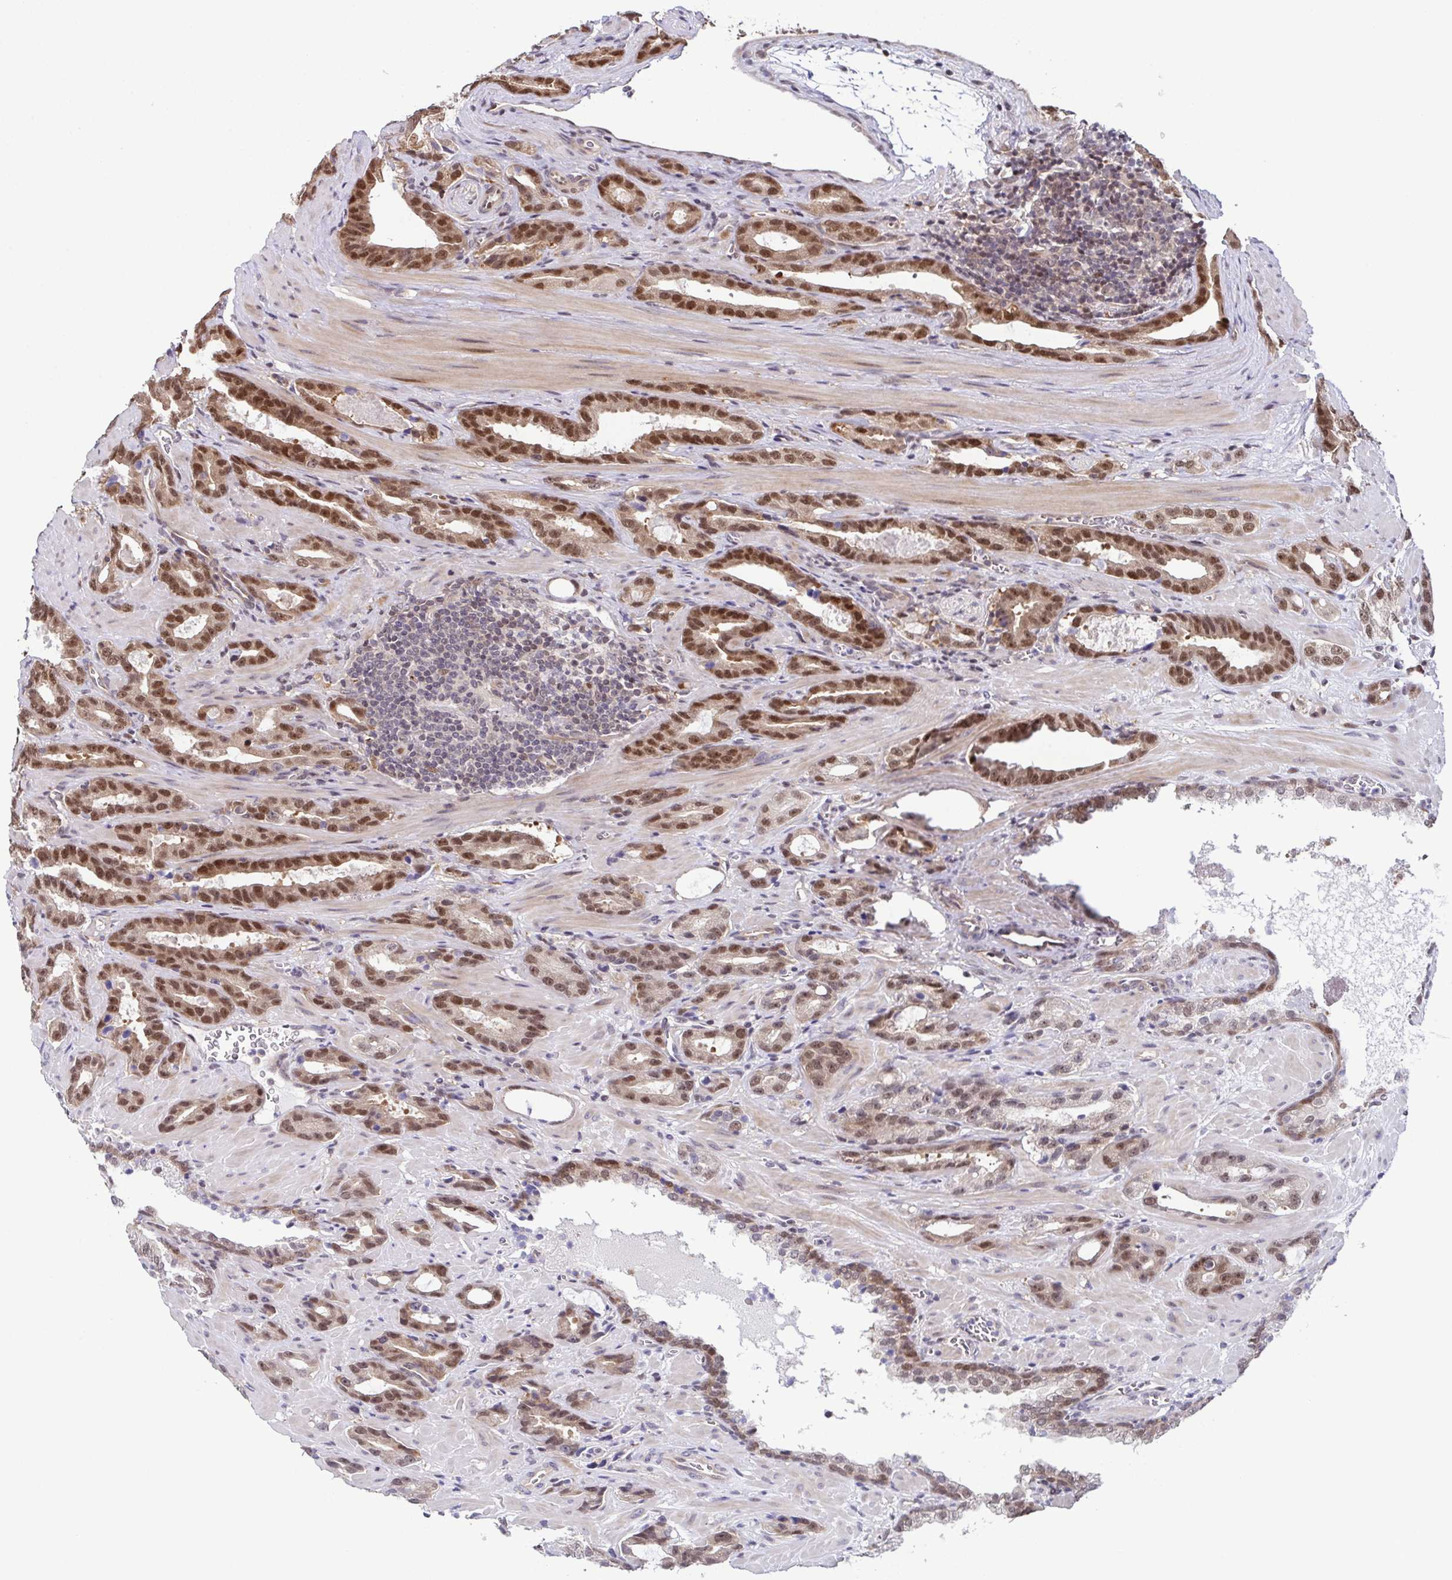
{"staining": {"intensity": "moderate", "quantity": ">75%", "location": "nuclear"}, "tissue": "prostate cancer", "cell_type": "Tumor cells", "image_type": "cancer", "snomed": [{"axis": "morphology", "description": "Adenocarcinoma, High grade"}, {"axis": "topography", "description": "Prostate"}], "caption": "Immunohistochemical staining of prostate cancer exhibits medium levels of moderate nuclear positivity in about >75% of tumor cells.", "gene": "DNAJB1", "patient": {"sex": "male", "age": 65}}